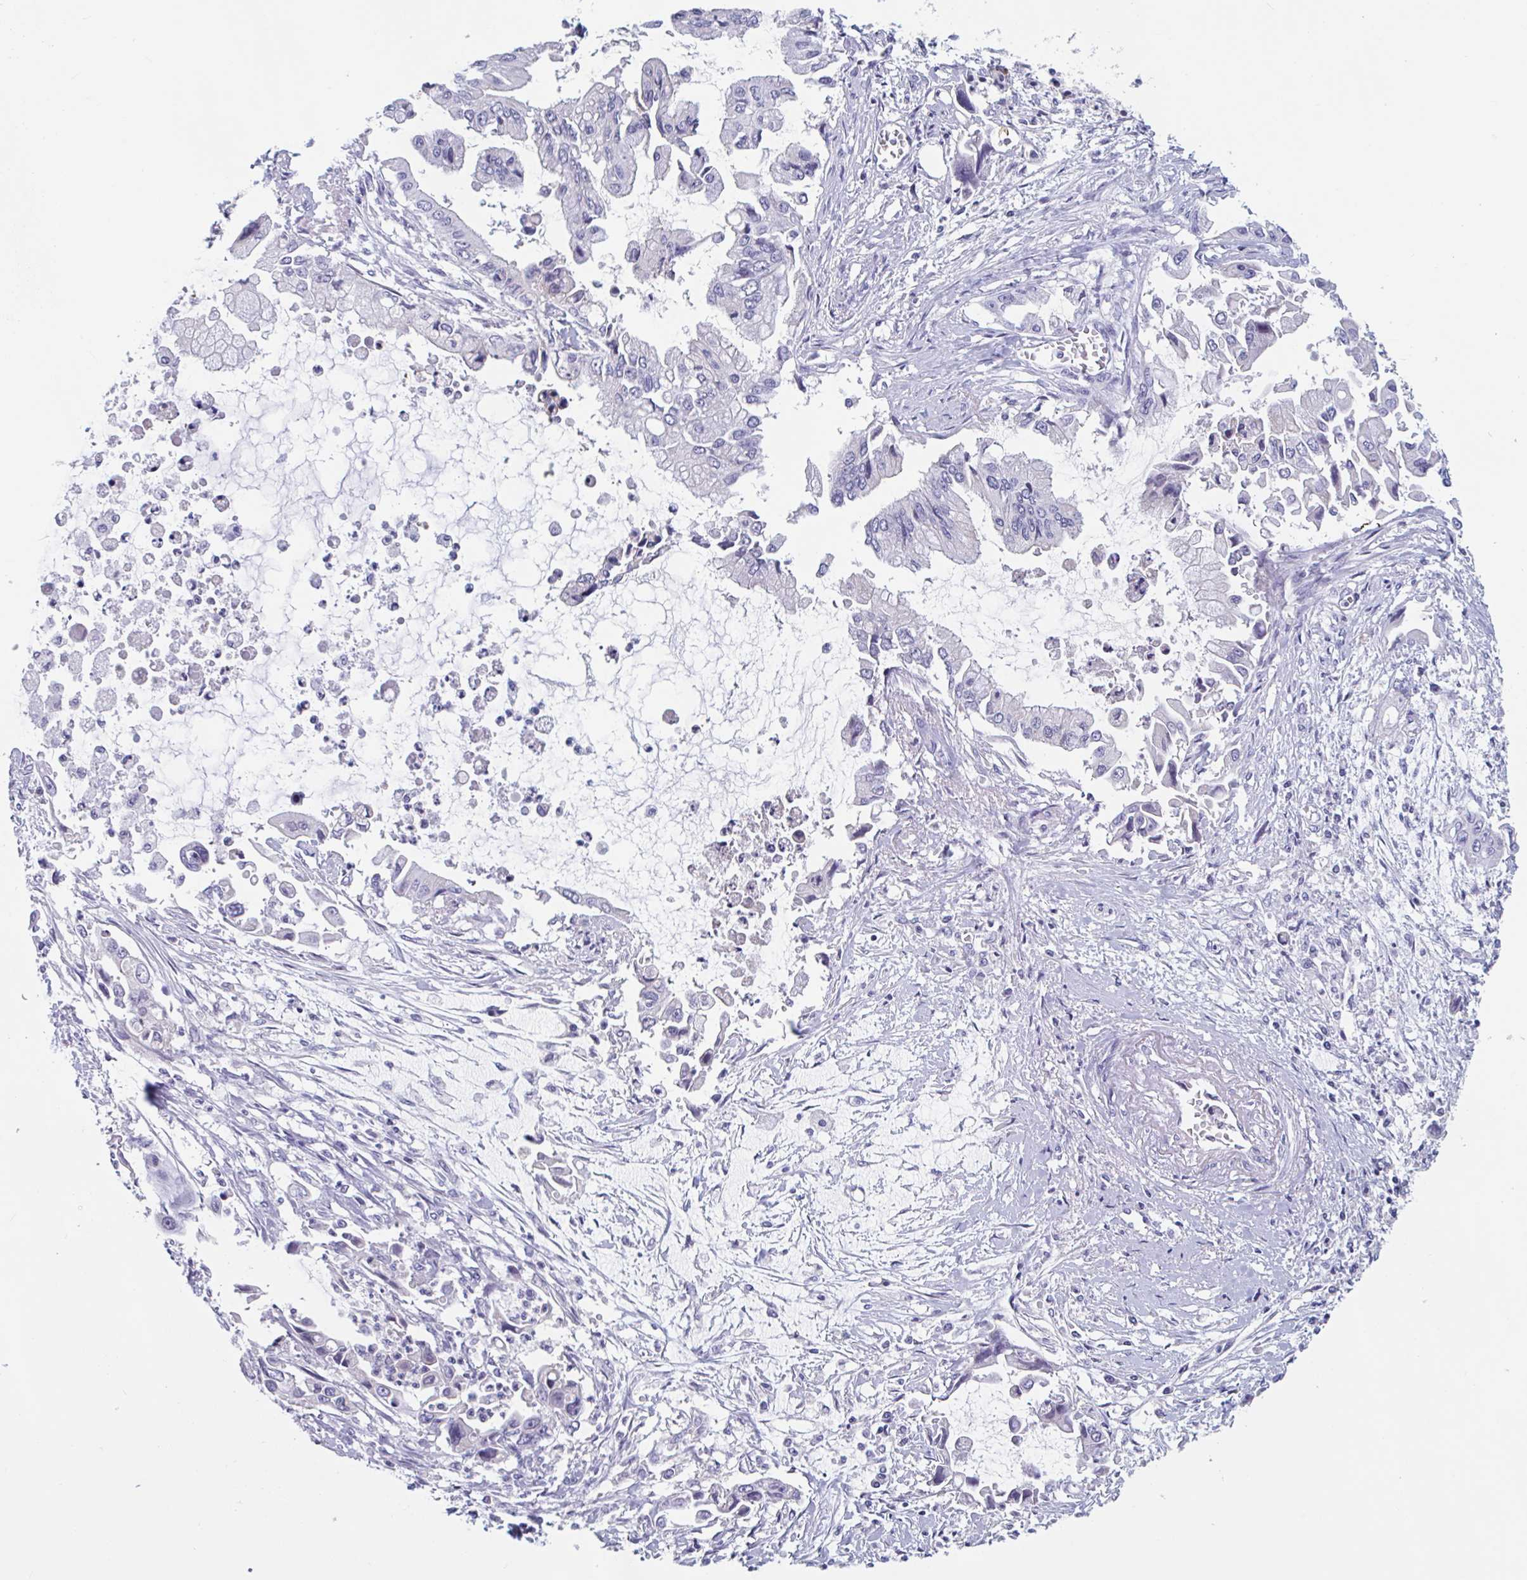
{"staining": {"intensity": "negative", "quantity": "none", "location": "none"}, "tissue": "pancreatic cancer", "cell_type": "Tumor cells", "image_type": "cancer", "snomed": [{"axis": "morphology", "description": "Adenocarcinoma, NOS"}, {"axis": "topography", "description": "Pancreas"}], "caption": "Tumor cells show no significant positivity in pancreatic cancer.", "gene": "UNKL", "patient": {"sex": "male", "age": 84}}